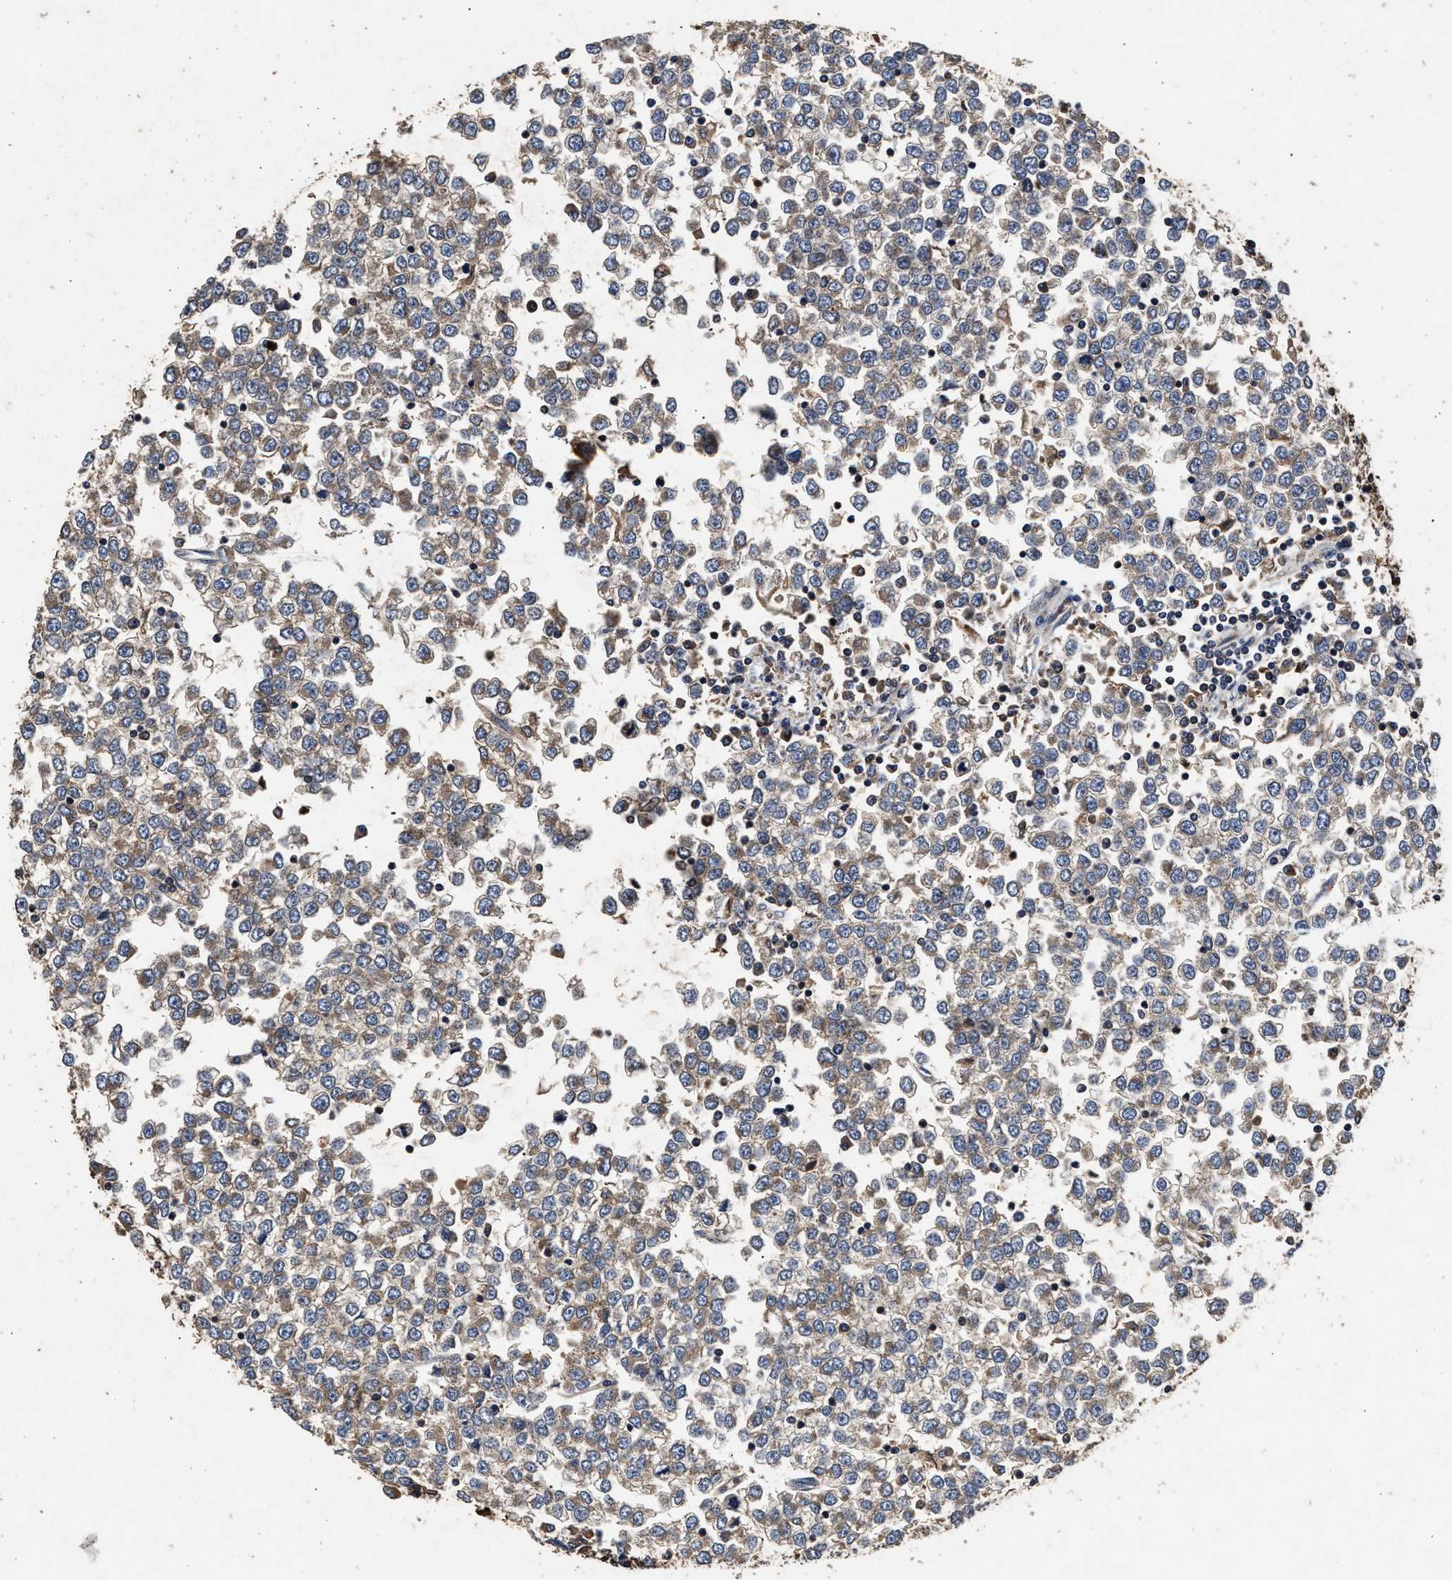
{"staining": {"intensity": "weak", "quantity": ">75%", "location": "cytoplasmic/membranous"}, "tissue": "testis cancer", "cell_type": "Tumor cells", "image_type": "cancer", "snomed": [{"axis": "morphology", "description": "Seminoma, NOS"}, {"axis": "topography", "description": "Testis"}], "caption": "This photomicrograph demonstrates immunohistochemistry (IHC) staining of human seminoma (testis), with low weak cytoplasmic/membranous staining in approximately >75% of tumor cells.", "gene": "NFKB2", "patient": {"sex": "male", "age": 65}}